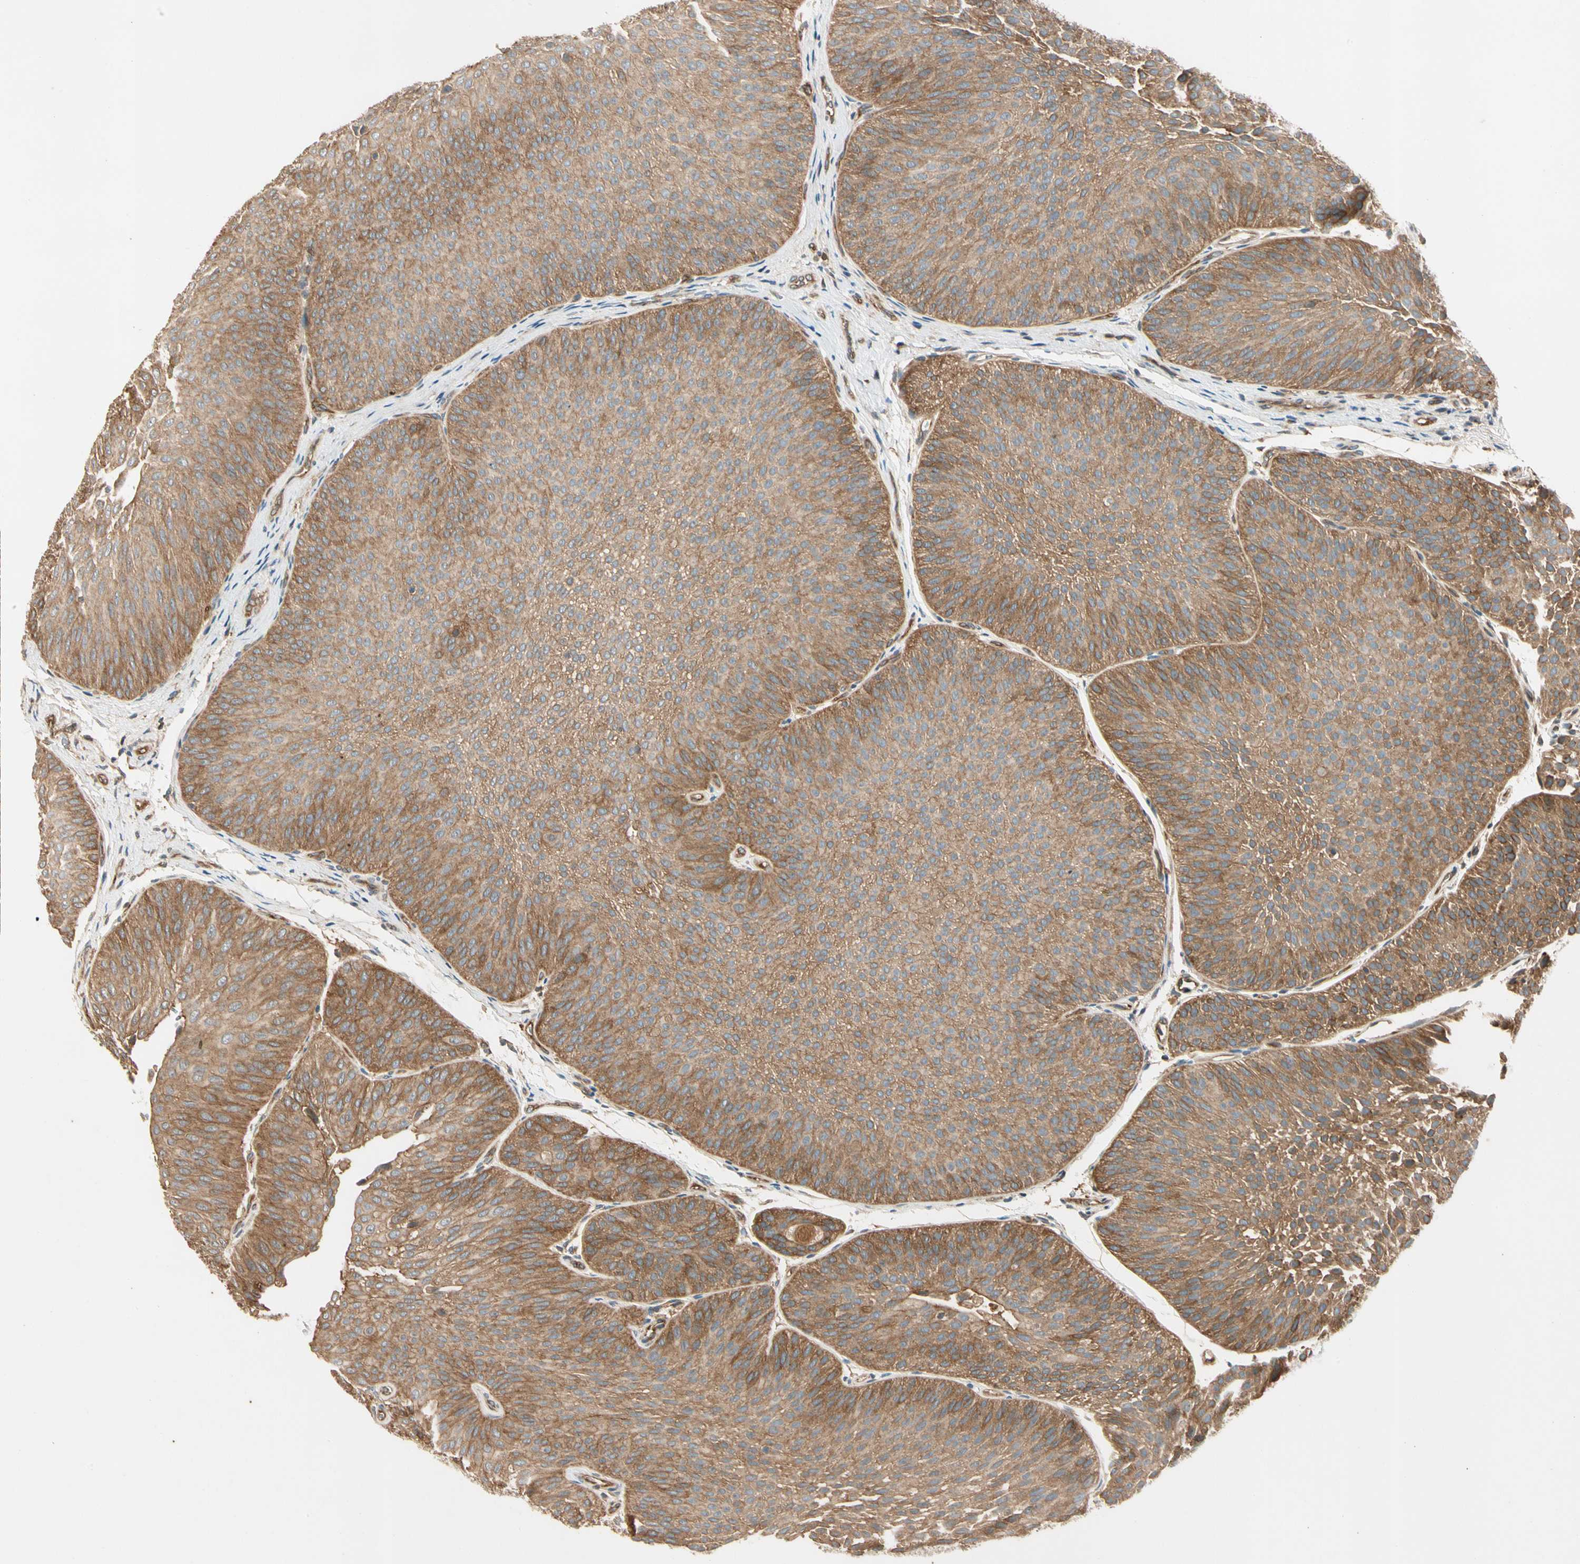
{"staining": {"intensity": "moderate", "quantity": ">75%", "location": "cytoplasmic/membranous"}, "tissue": "urothelial cancer", "cell_type": "Tumor cells", "image_type": "cancer", "snomed": [{"axis": "morphology", "description": "Urothelial carcinoma, Low grade"}, {"axis": "topography", "description": "Urinary bladder"}], "caption": "Immunohistochemistry of low-grade urothelial carcinoma shows medium levels of moderate cytoplasmic/membranous staining in approximately >75% of tumor cells.", "gene": "ROCK2", "patient": {"sex": "female", "age": 60}}